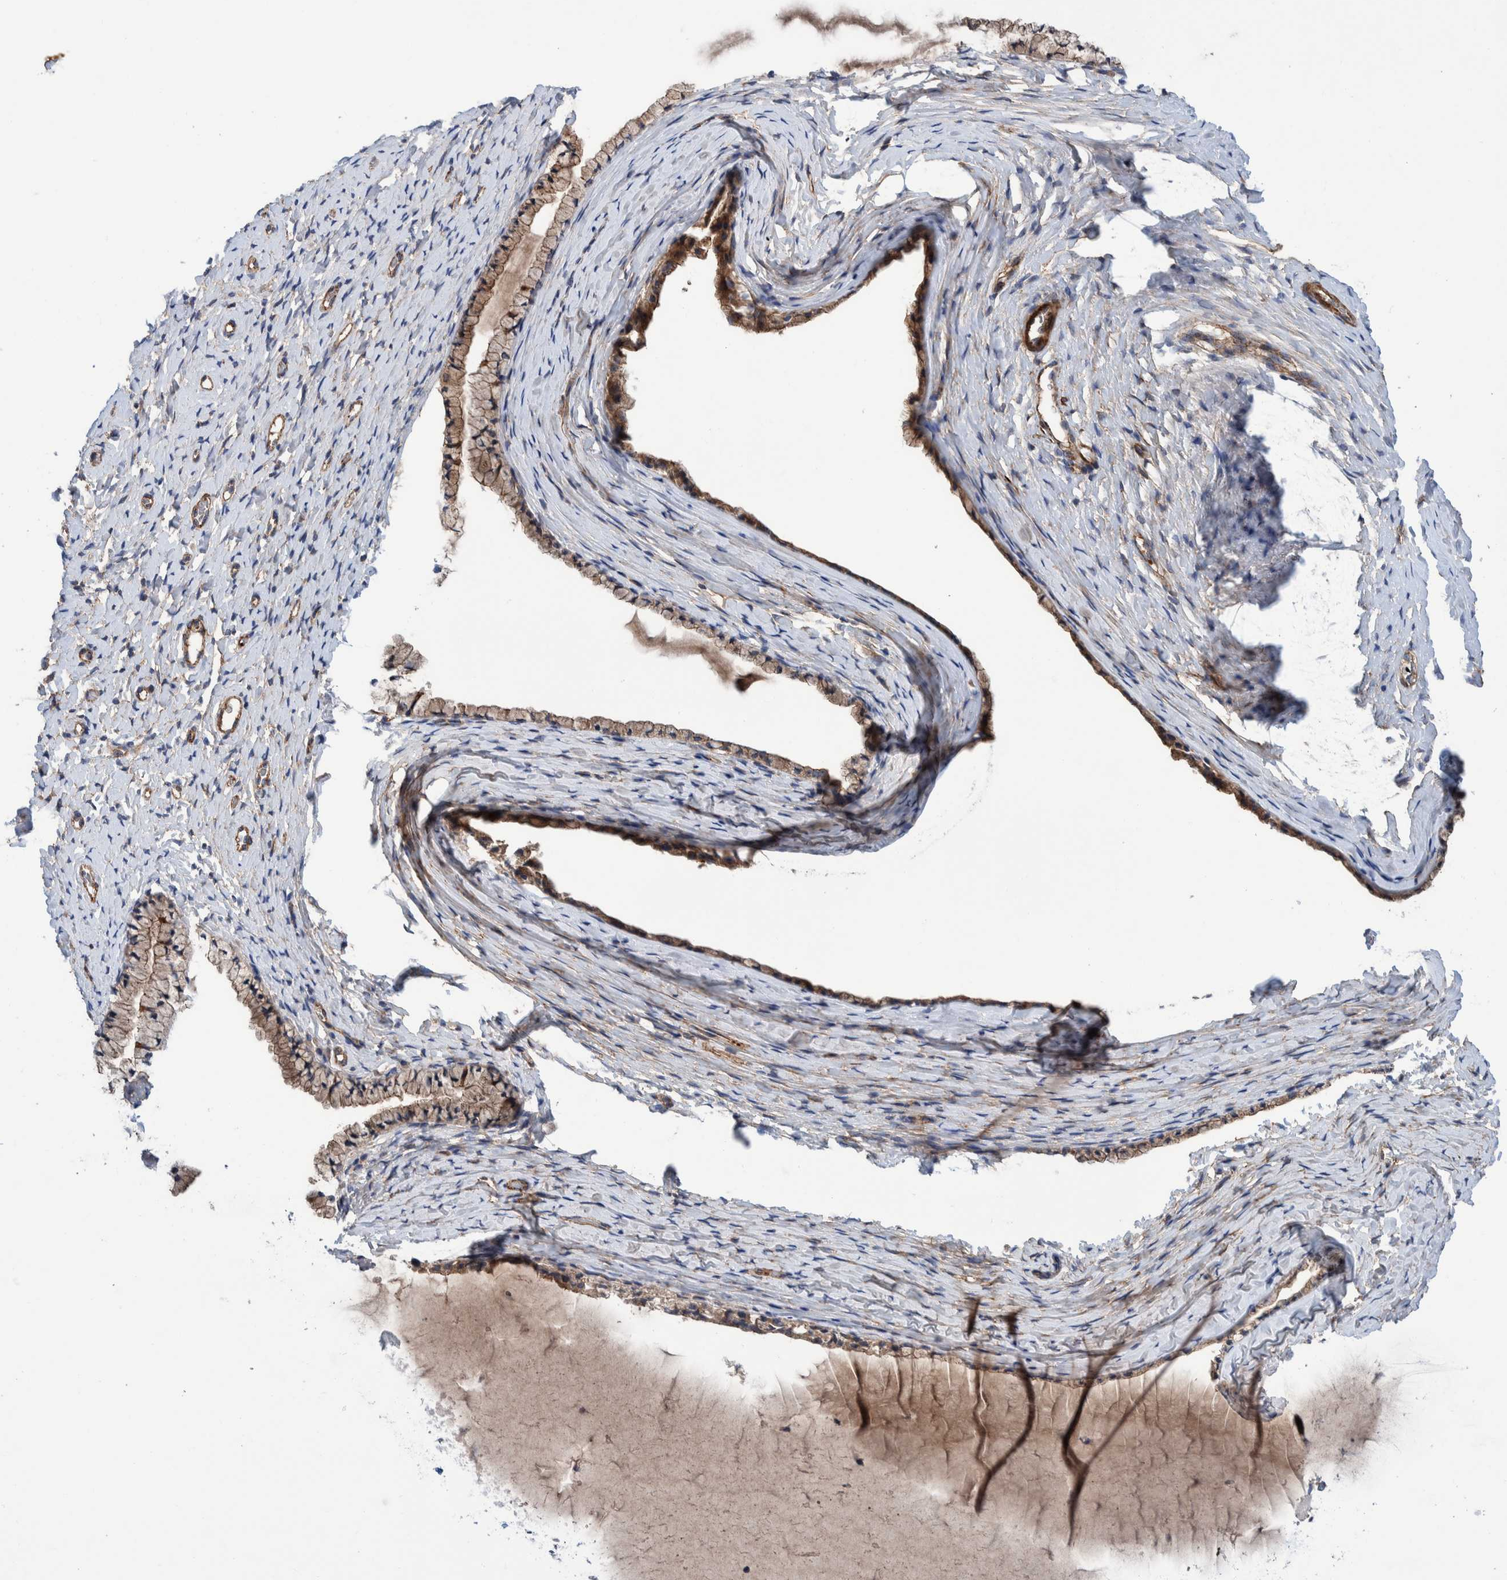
{"staining": {"intensity": "moderate", "quantity": ">75%", "location": "cytoplasmic/membranous"}, "tissue": "cervix", "cell_type": "Glandular cells", "image_type": "normal", "snomed": [{"axis": "morphology", "description": "Normal tissue, NOS"}, {"axis": "topography", "description": "Cervix"}], "caption": "An immunohistochemistry image of benign tissue is shown. Protein staining in brown labels moderate cytoplasmic/membranous positivity in cervix within glandular cells. The protein of interest is shown in brown color, while the nuclei are stained blue.", "gene": "ENSG00000262660", "patient": {"sex": "female", "age": 72}}